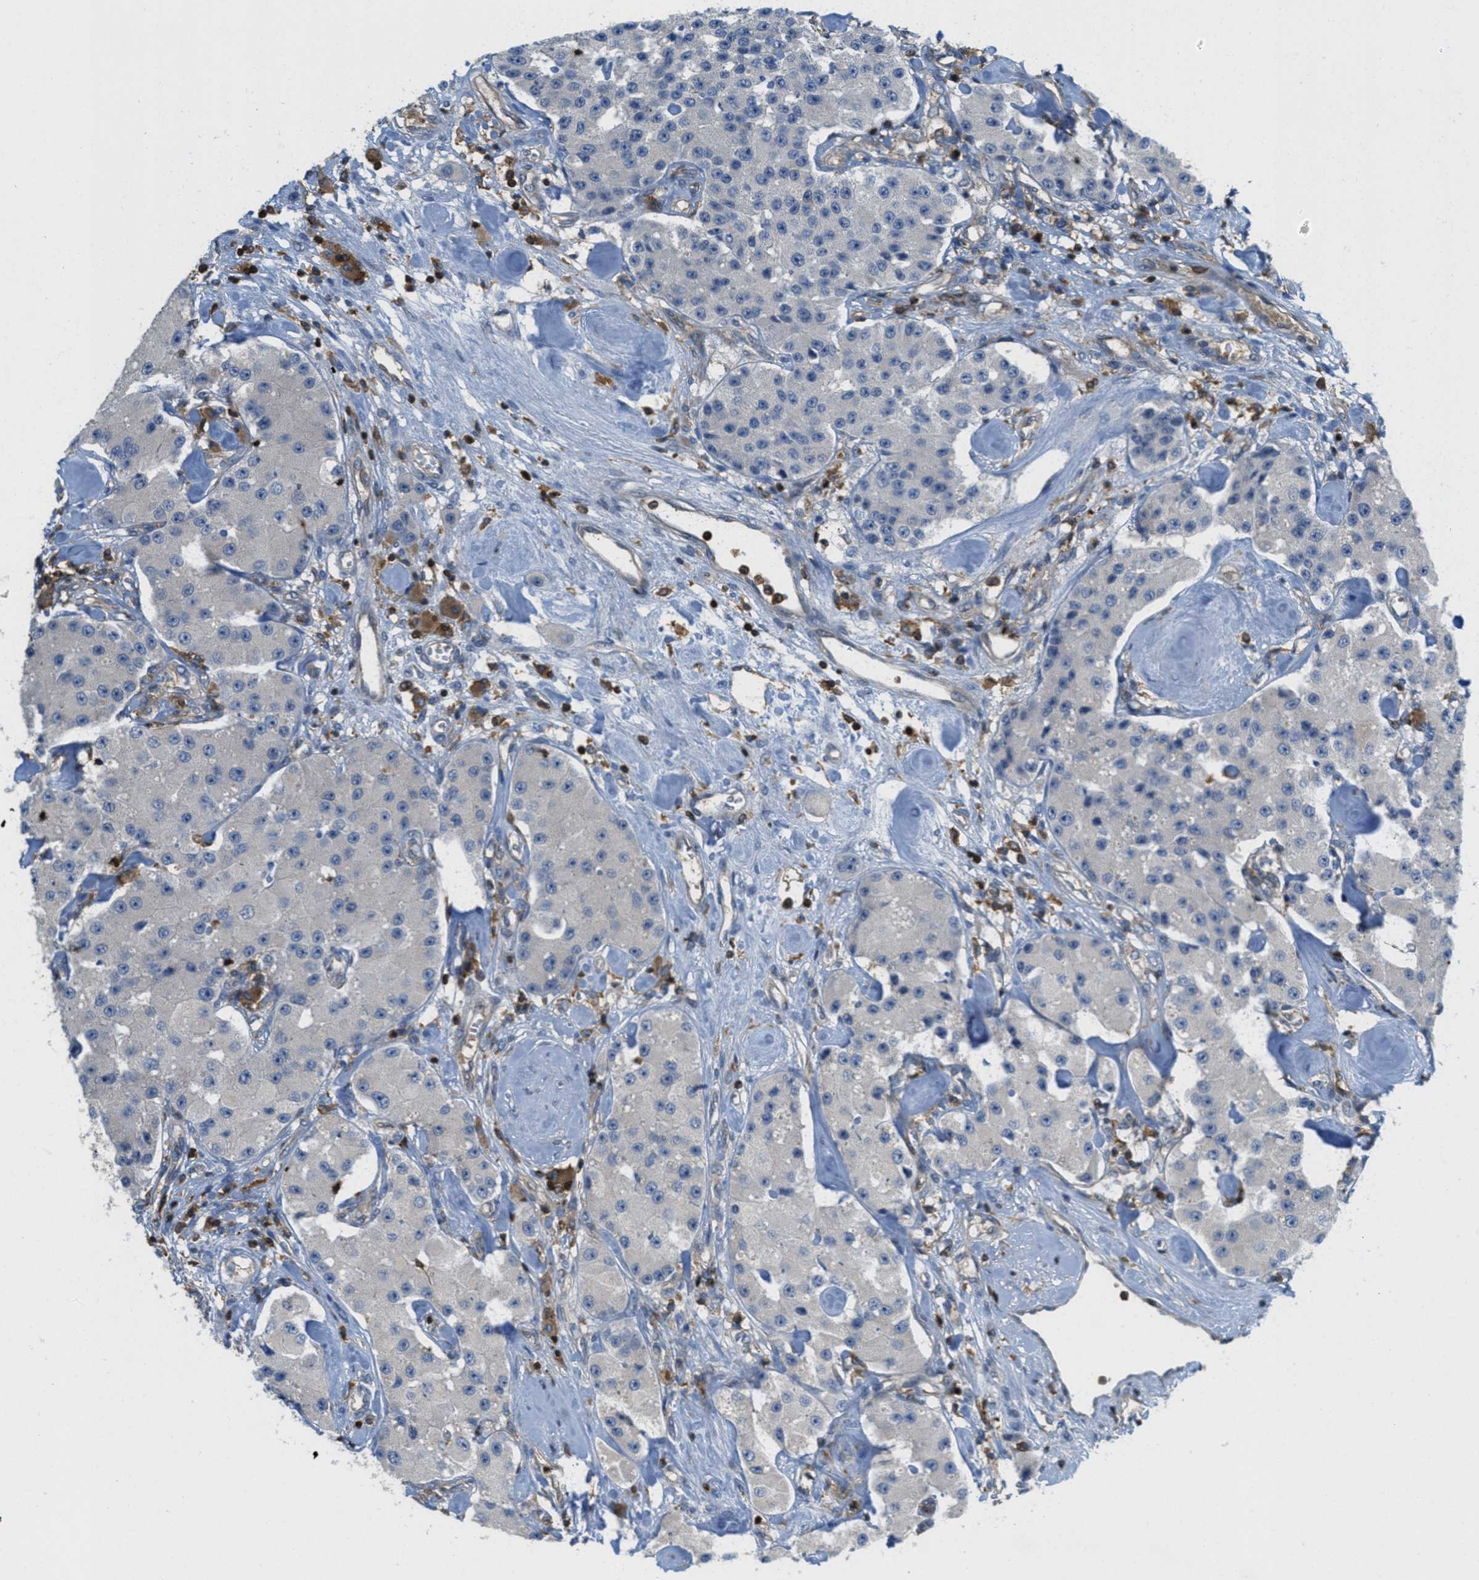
{"staining": {"intensity": "negative", "quantity": "none", "location": "none"}, "tissue": "carcinoid", "cell_type": "Tumor cells", "image_type": "cancer", "snomed": [{"axis": "morphology", "description": "Carcinoid, malignant, NOS"}, {"axis": "topography", "description": "Pancreas"}], "caption": "This image is of carcinoid (malignant) stained with immunohistochemistry (IHC) to label a protein in brown with the nuclei are counter-stained blue. There is no staining in tumor cells.", "gene": "GRIK2", "patient": {"sex": "male", "age": 41}}